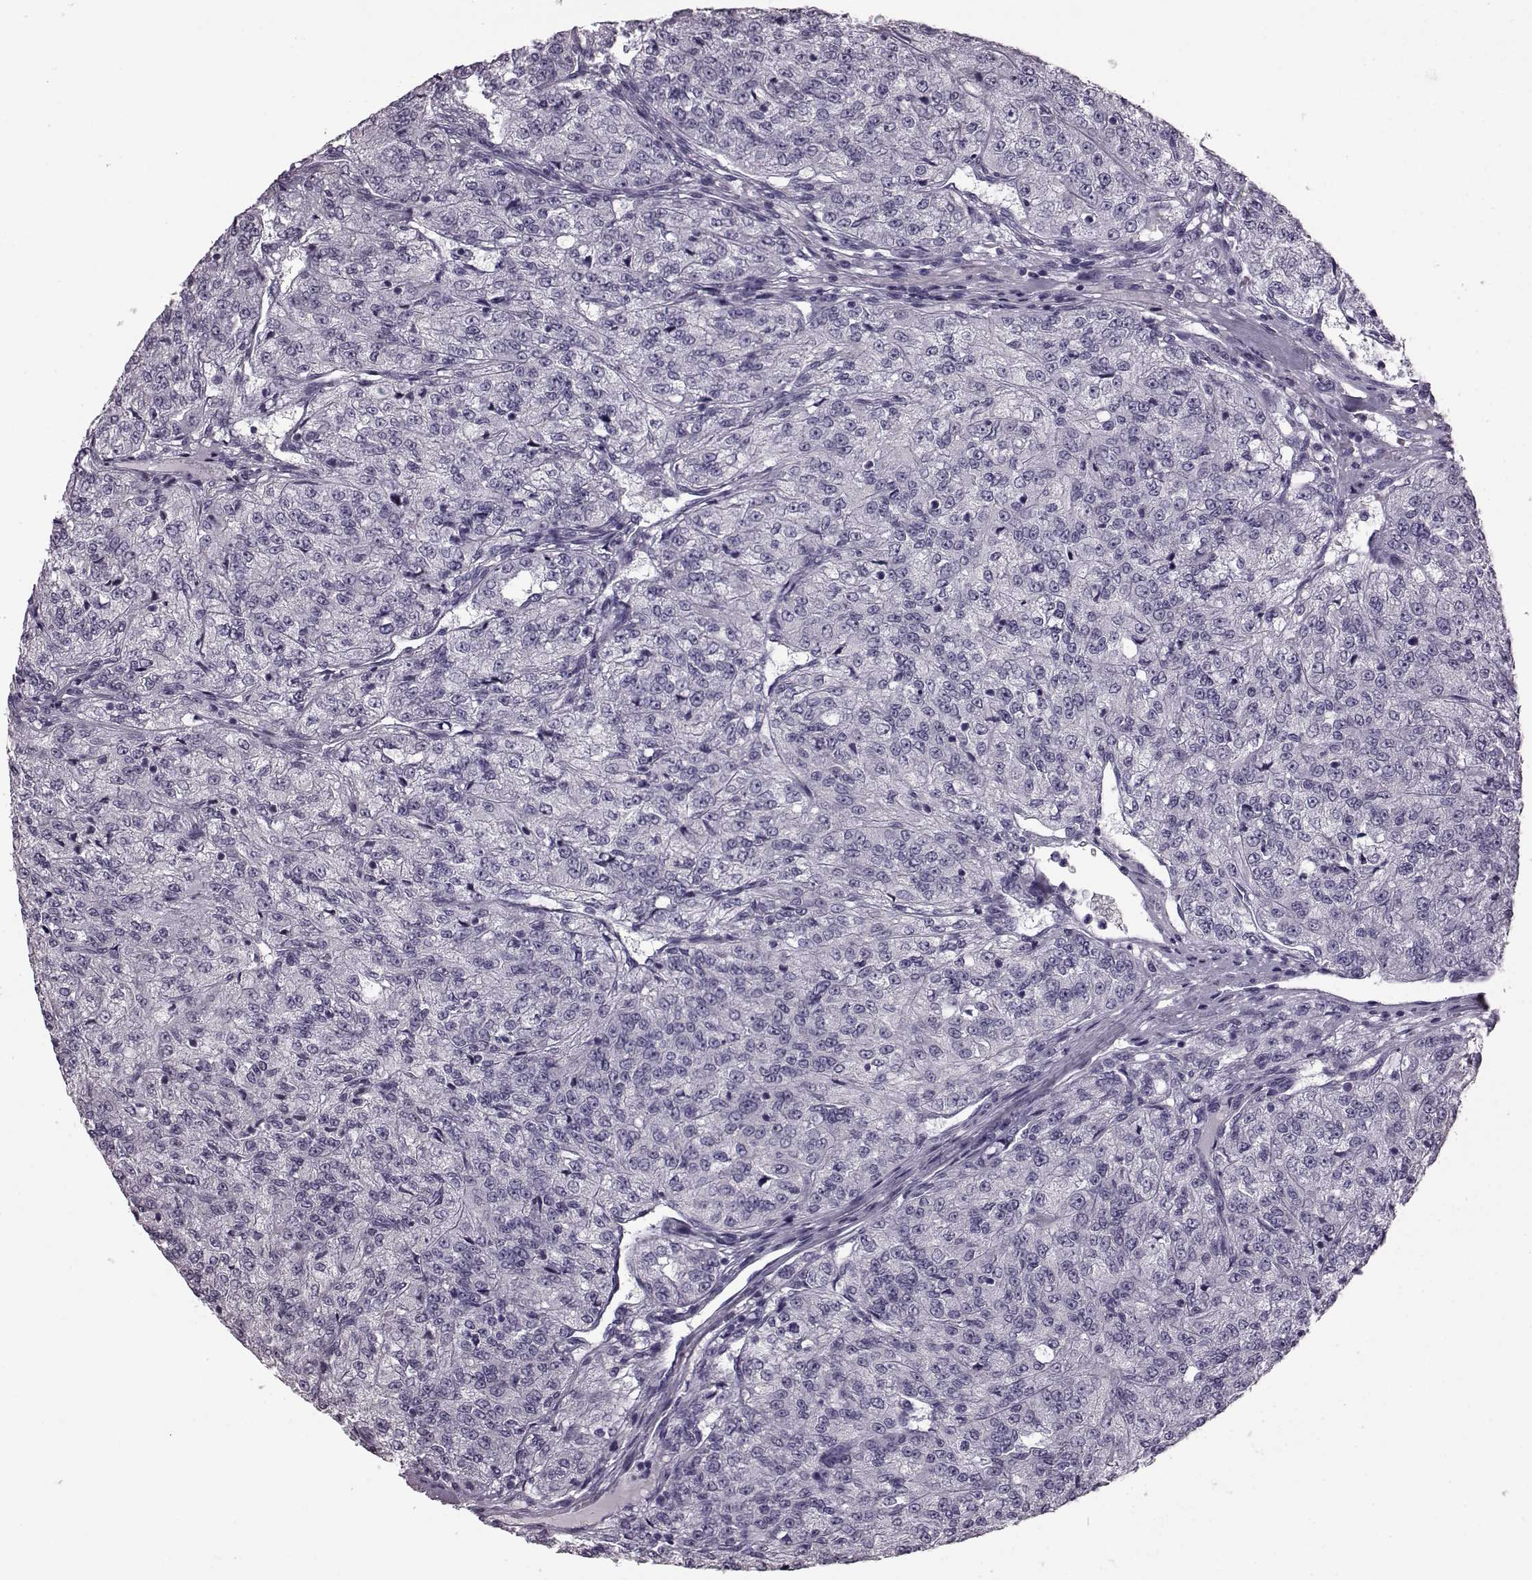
{"staining": {"intensity": "negative", "quantity": "none", "location": "none"}, "tissue": "renal cancer", "cell_type": "Tumor cells", "image_type": "cancer", "snomed": [{"axis": "morphology", "description": "Adenocarcinoma, NOS"}, {"axis": "topography", "description": "Kidney"}], "caption": "A high-resolution photomicrograph shows immunohistochemistry staining of renal adenocarcinoma, which shows no significant expression in tumor cells. (DAB IHC visualized using brightfield microscopy, high magnification).", "gene": "AIPL1", "patient": {"sex": "female", "age": 63}}